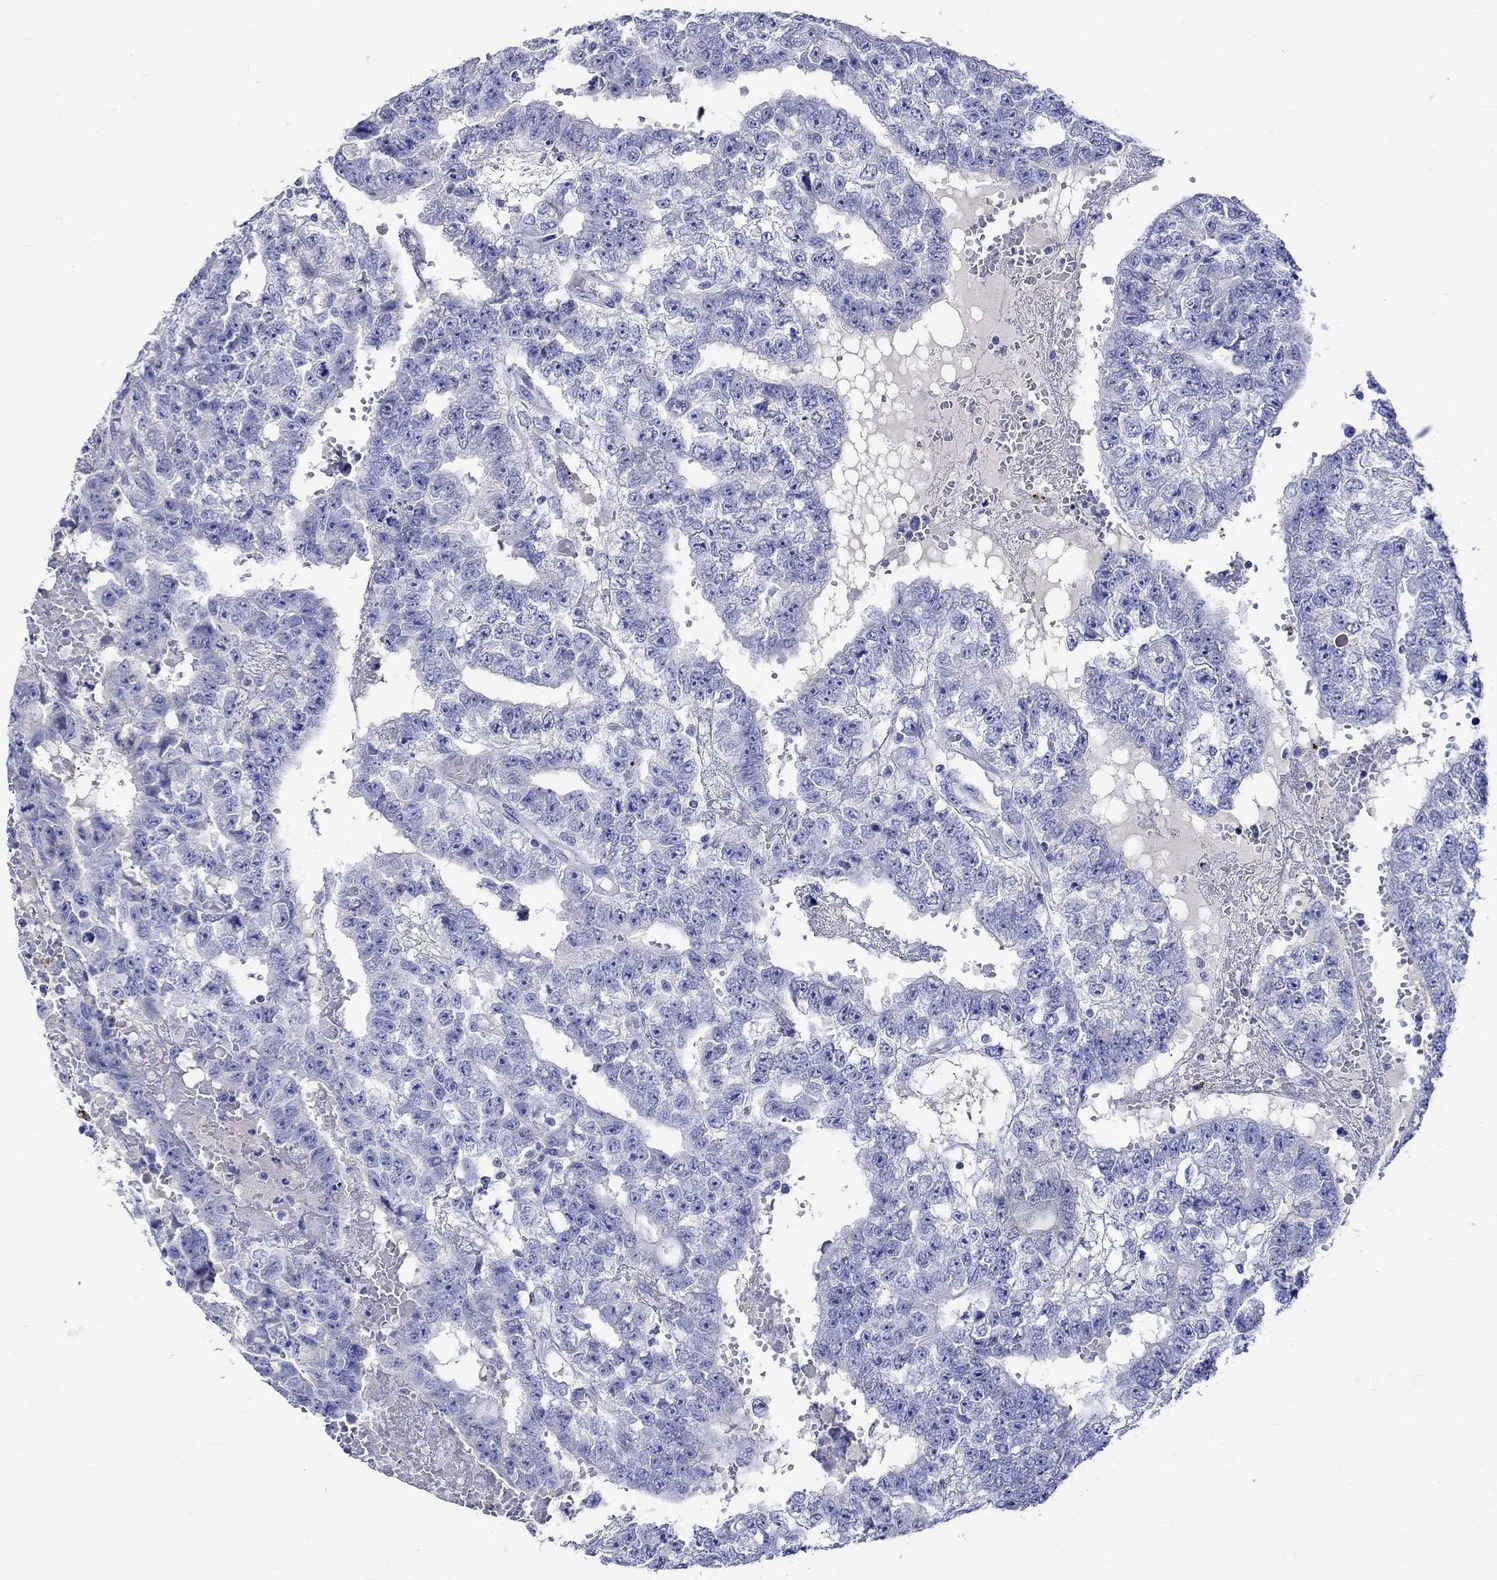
{"staining": {"intensity": "negative", "quantity": "none", "location": "none"}, "tissue": "testis cancer", "cell_type": "Tumor cells", "image_type": "cancer", "snomed": [{"axis": "morphology", "description": "Carcinoma, Embryonal, NOS"}, {"axis": "topography", "description": "Testis"}], "caption": "The IHC photomicrograph has no significant positivity in tumor cells of testis embryonal carcinoma tissue.", "gene": "KLHL35", "patient": {"sex": "male", "age": 25}}